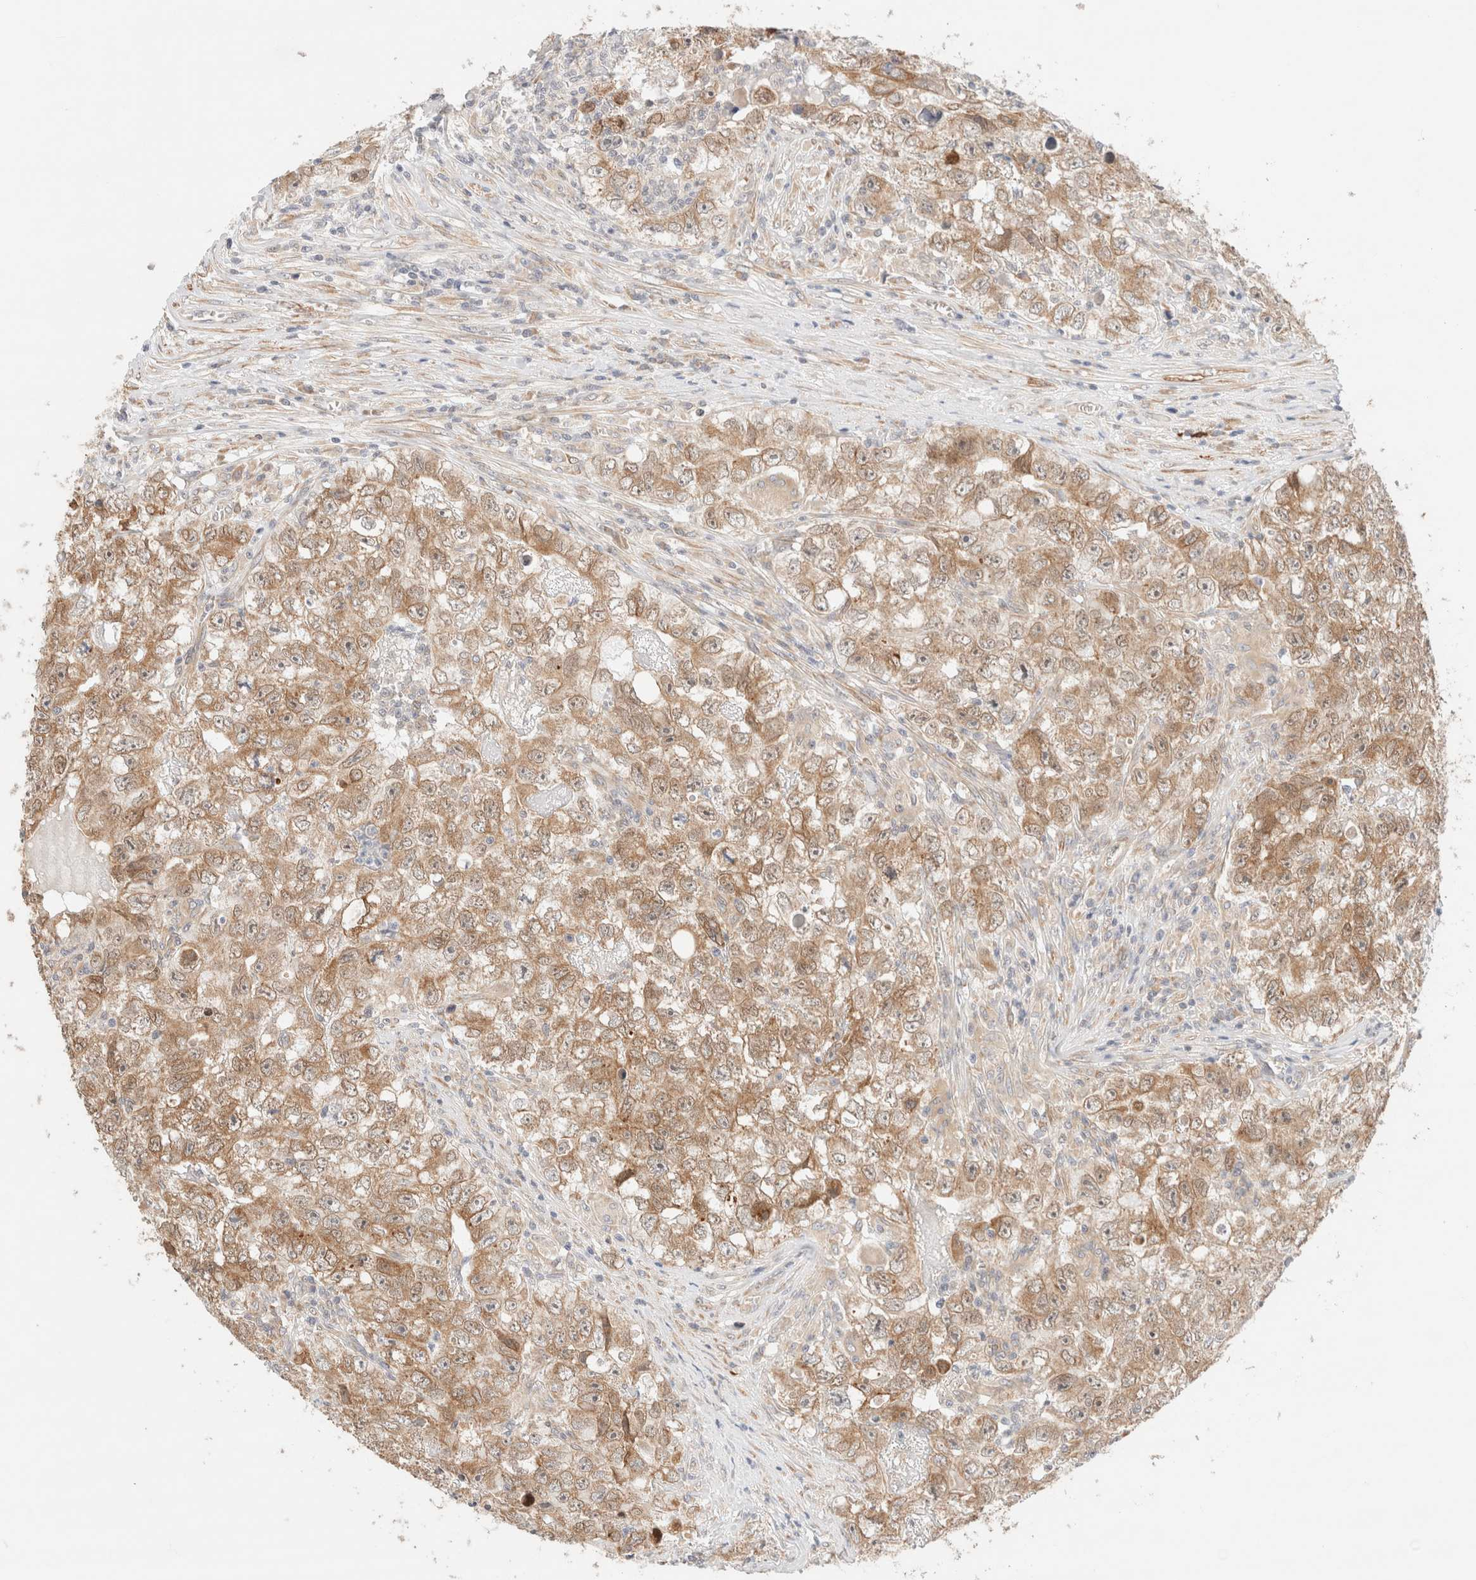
{"staining": {"intensity": "moderate", "quantity": ">75%", "location": "cytoplasmic/membranous"}, "tissue": "testis cancer", "cell_type": "Tumor cells", "image_type": "cancer", "snomed": [{"axis": "morphology", "description": "Seminoma, NOS"}, {"axis": "morphology", "description": "Carcinoma, Embryonal, NOS"}, {"axis": "topography", "description": "Testis"}], "caption": "Immunohistochemistry image of neoplastic tissue: embryonal carcinoma (testis) stained using immunohistochemistry shows medium levels of moderate protein expression localized specifically in the cytoplasmic/membranous of tumor cells, appearing as a cytoplasmic/membranous brown color.", "gene": "RRP15", "patient": {"sex": "male", "age": 43}}